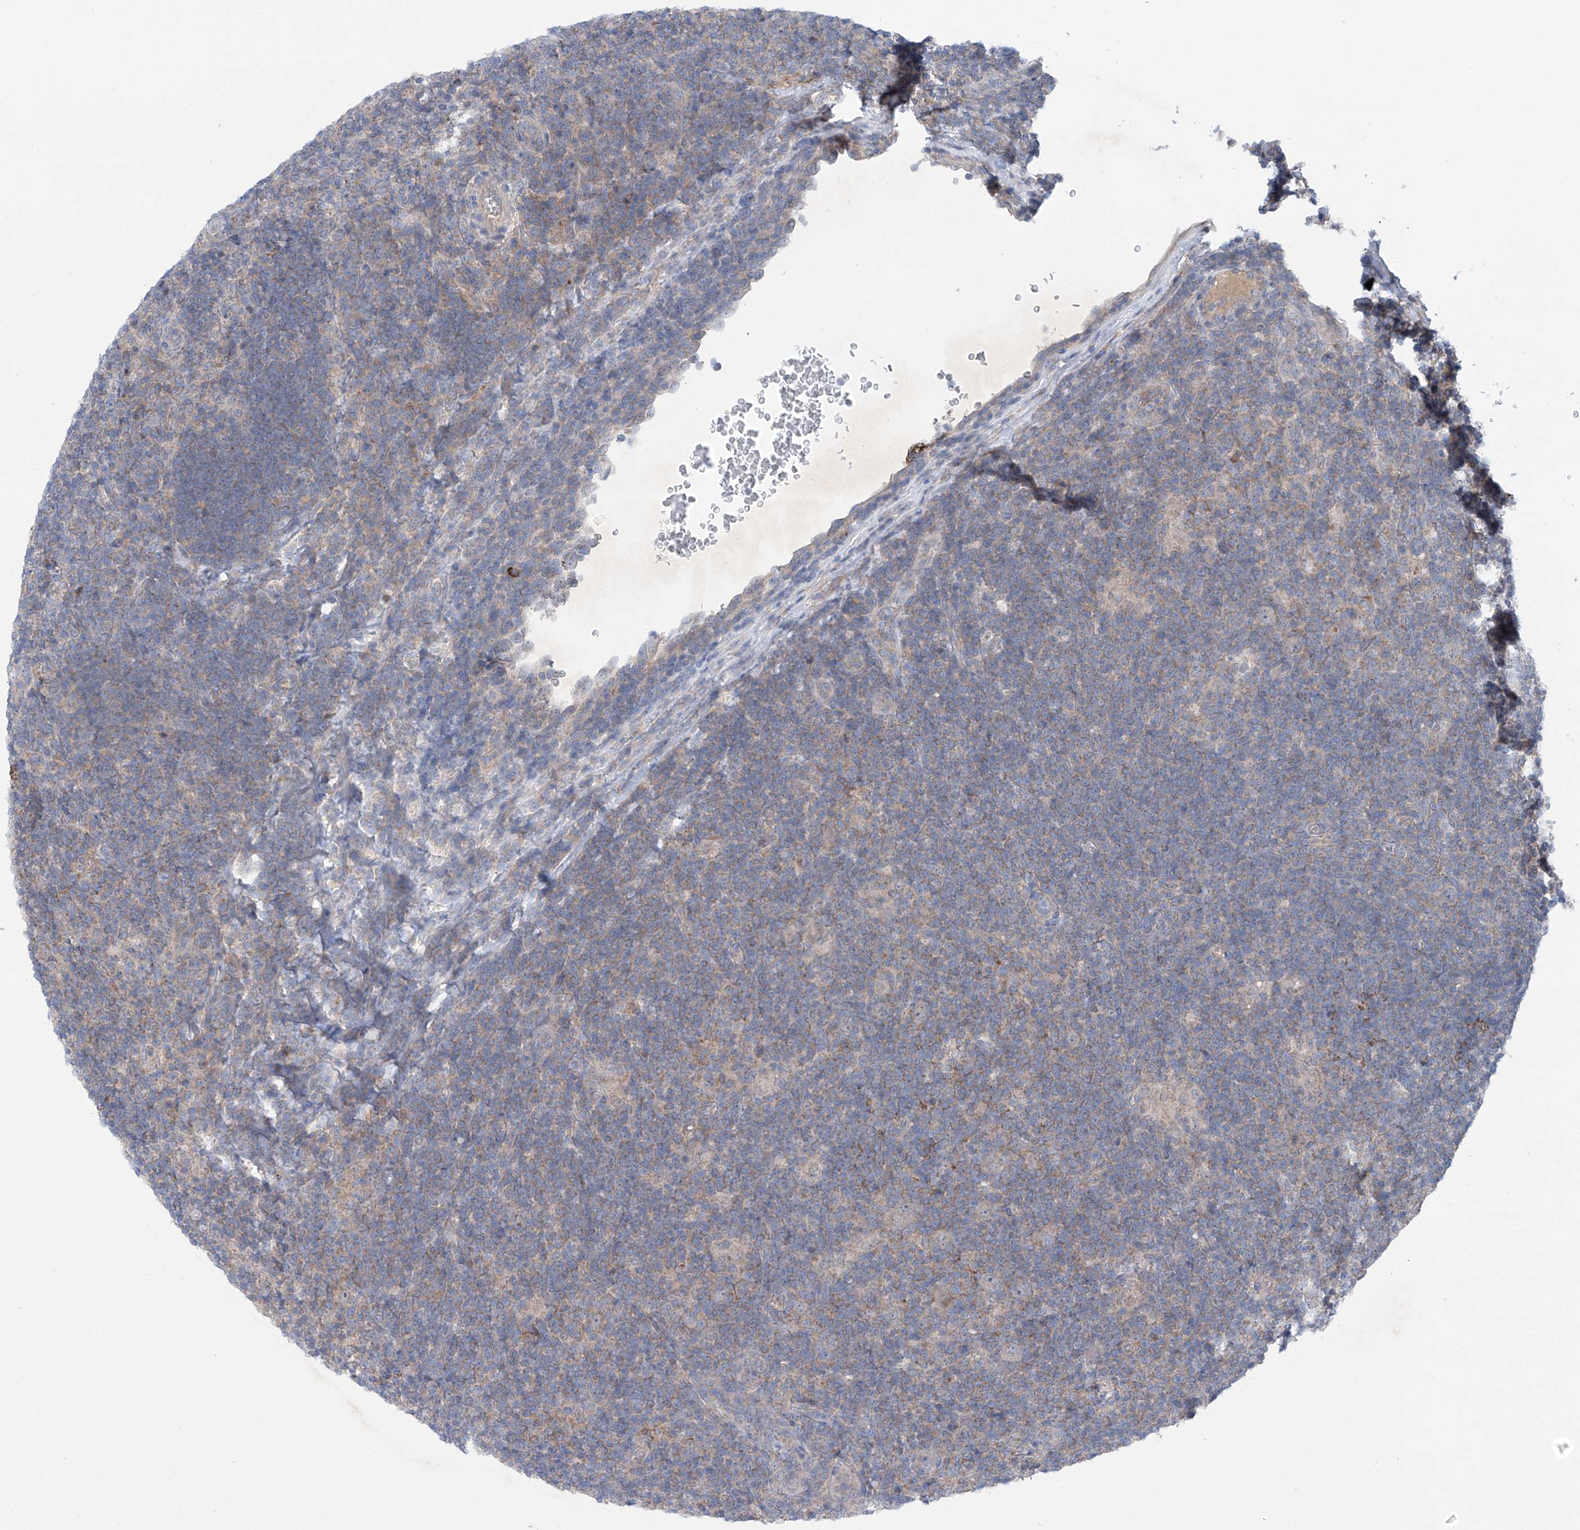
{"staining": {"intensity": "negative", "quantity": "none", "location": "none"}, "tissue": "lymphoma", "cell_type": "Tumor cells", "image_type": "cancer", "snomed": [{"axis": "morphology", "description": "Hodgkin's disease, NOS"}, {"axis": "topography", "description": "Lymph node"}], "caption": "Tumor cells are negative for brown protein staining in lymphoma. Nuclei are stained in blue.", "gene": "SIX4", "patient": {"sex": "female", "age": 57}}